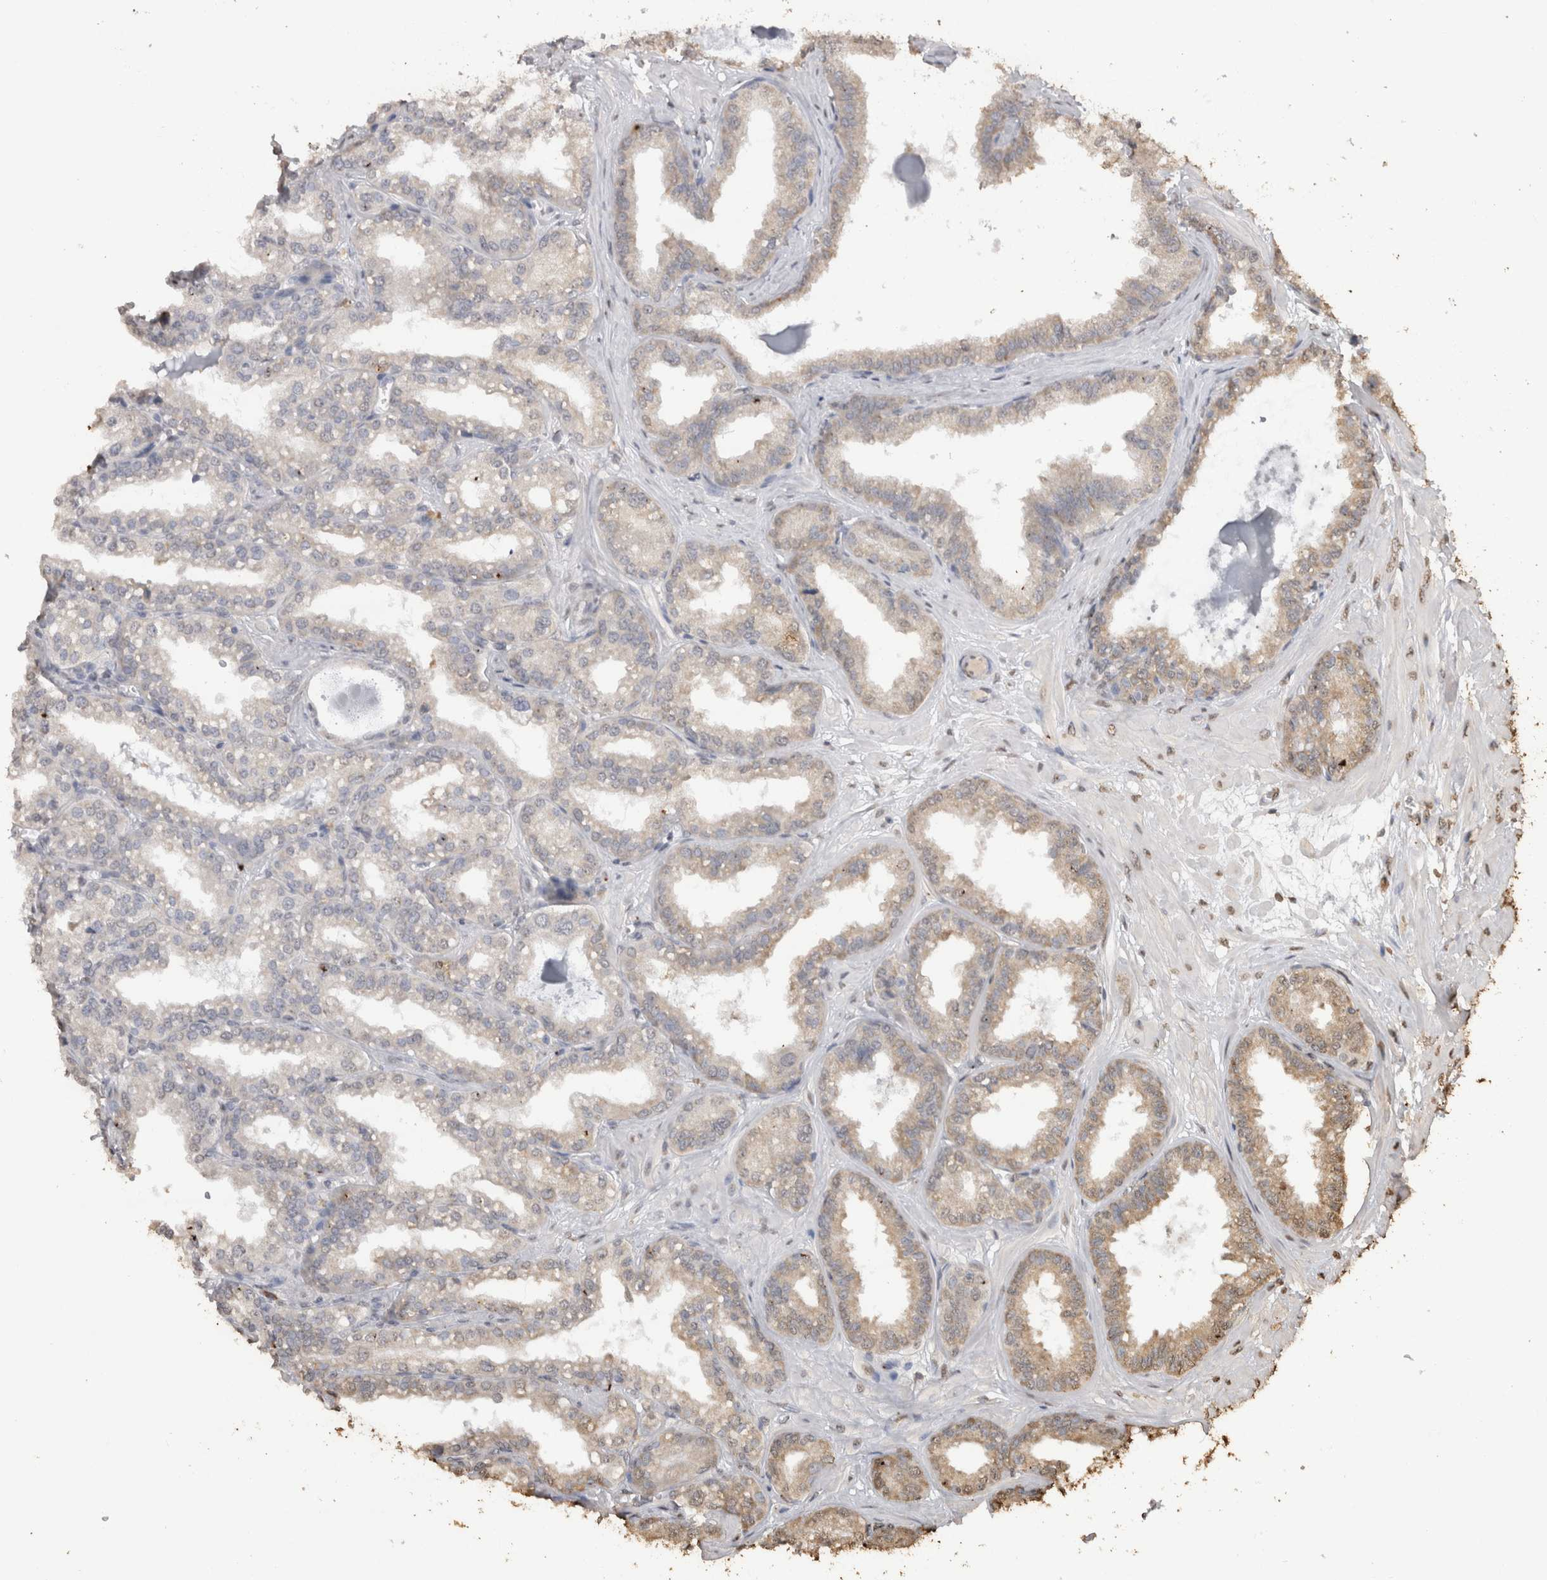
{"staining": {"intensity": "weak", "quantity": ">75%", "location": "cytoplasmic/membranous"}, "tissue": "seminal vesicle", "cell_type": "Glandular cells", "image_type": "normal", "snomed": [{"axis": "morphology", "description": "Normal tissue, NOS"}, {"axis": "topography", "description": "Prostate"}, {"axis": "topography", "description": "Seminal veicle"}], "caption": "DAB (3,3'-diaminobenzidine) immunohistochemical staining of benign human seminal vesicle displays weak cytoplasmic/membranous protein positivity in about >75% of glandular cells.", "gene": "CRELD2", "patient": {"sex": "male", "age": 51}}